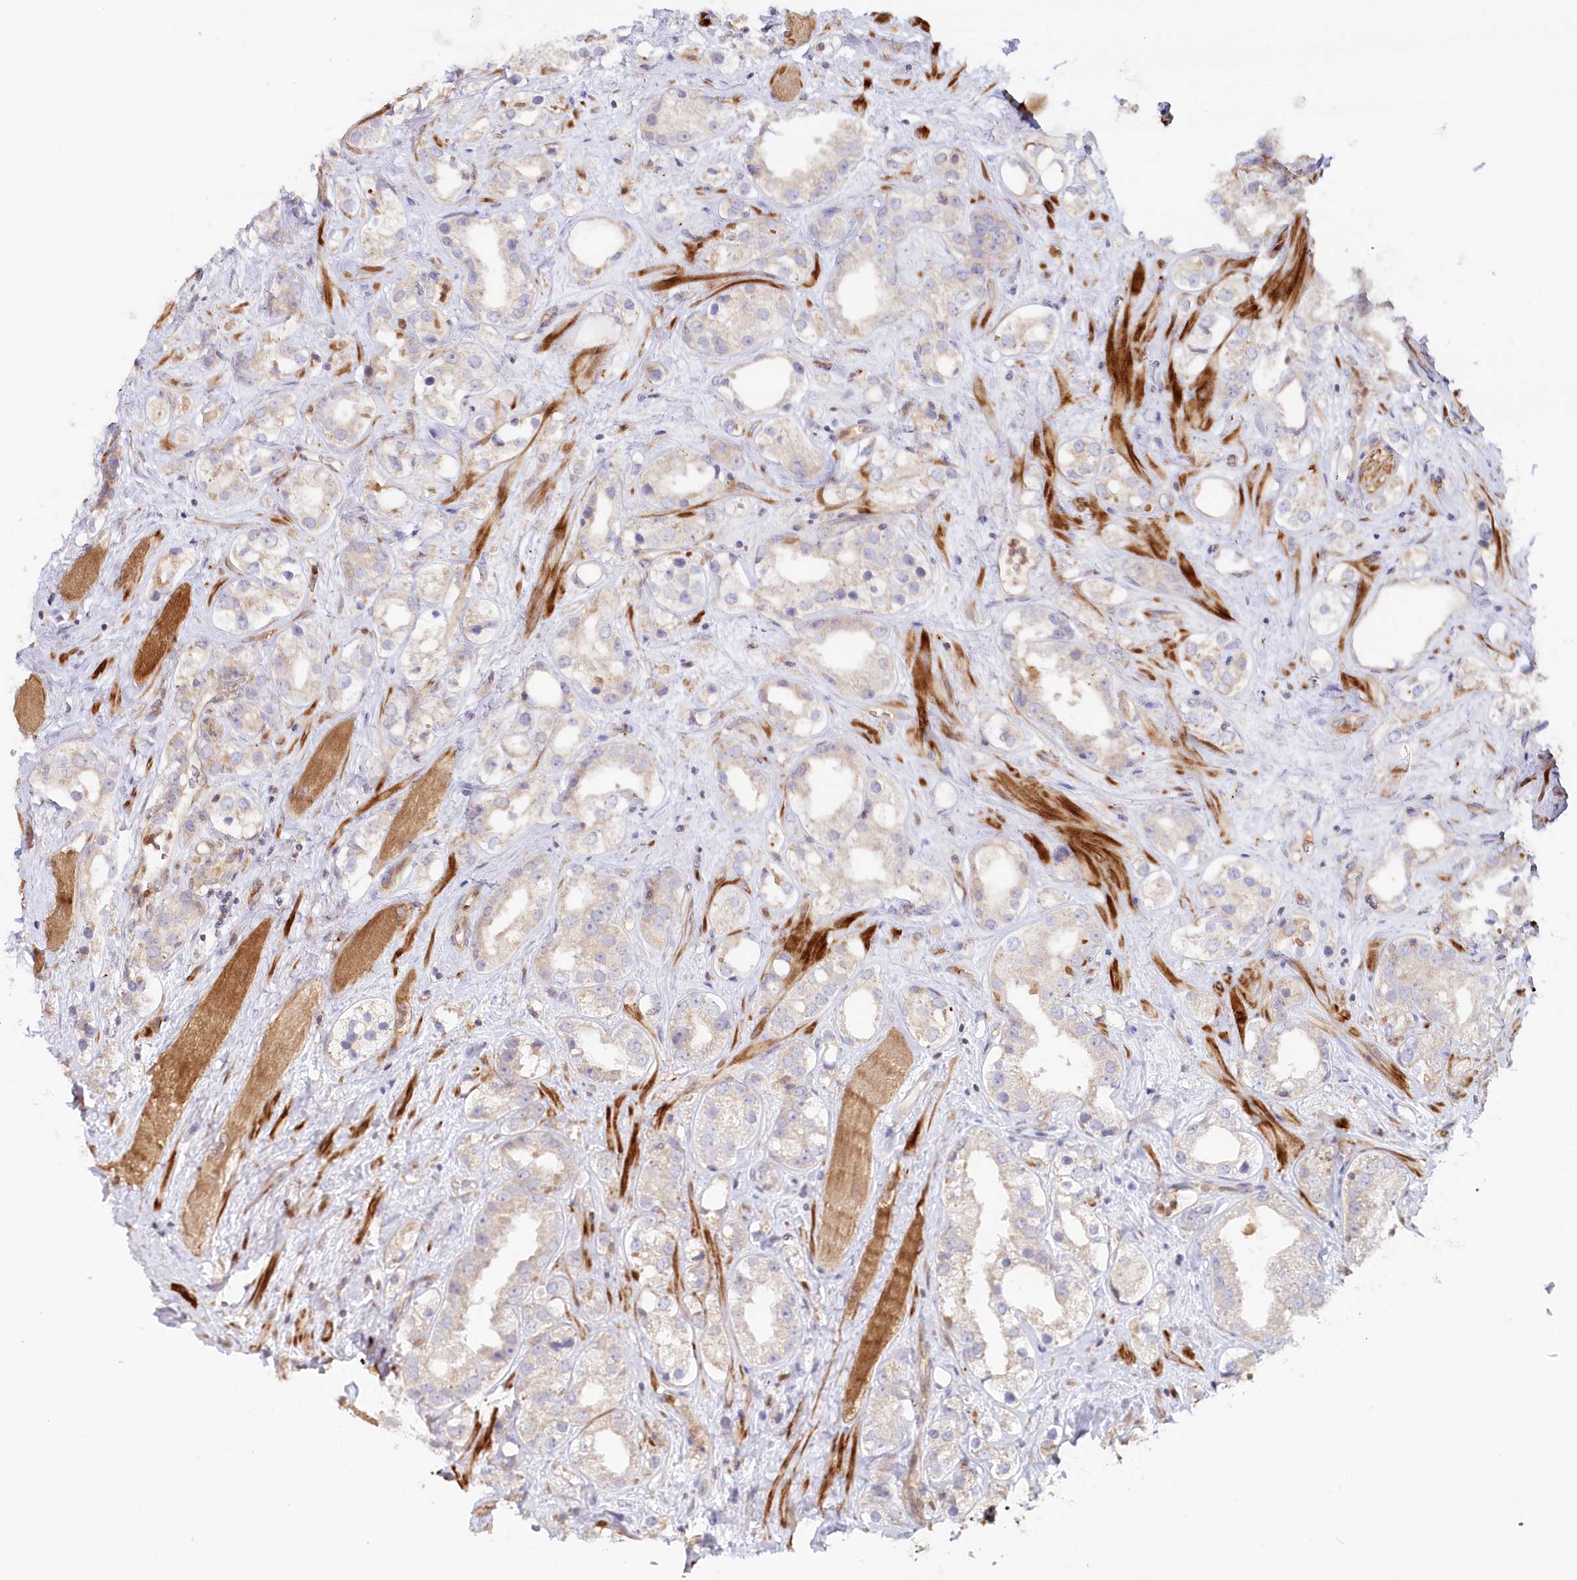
{"staining": {"intensity": "negative", "quantity": "none", "location": "none"}, "tissue": "prostate cancer", "cell_type": "Tumor cells", "image_type": "cancer", "snomed": [{"axis": "morphology", "description": "Adenocarcinoma, NOS"}, {"axis": "topography", "description": "Prostate"}], "caption": "This is a image of immunohistochemistry (IHC) staining of prostate adenocarcinoma, which shows no expression in tumor cells. (IHC, brightfield microscopy, high magnification).", "gene": "GBE1", "patient": {"sex": "male", "age": 79}}